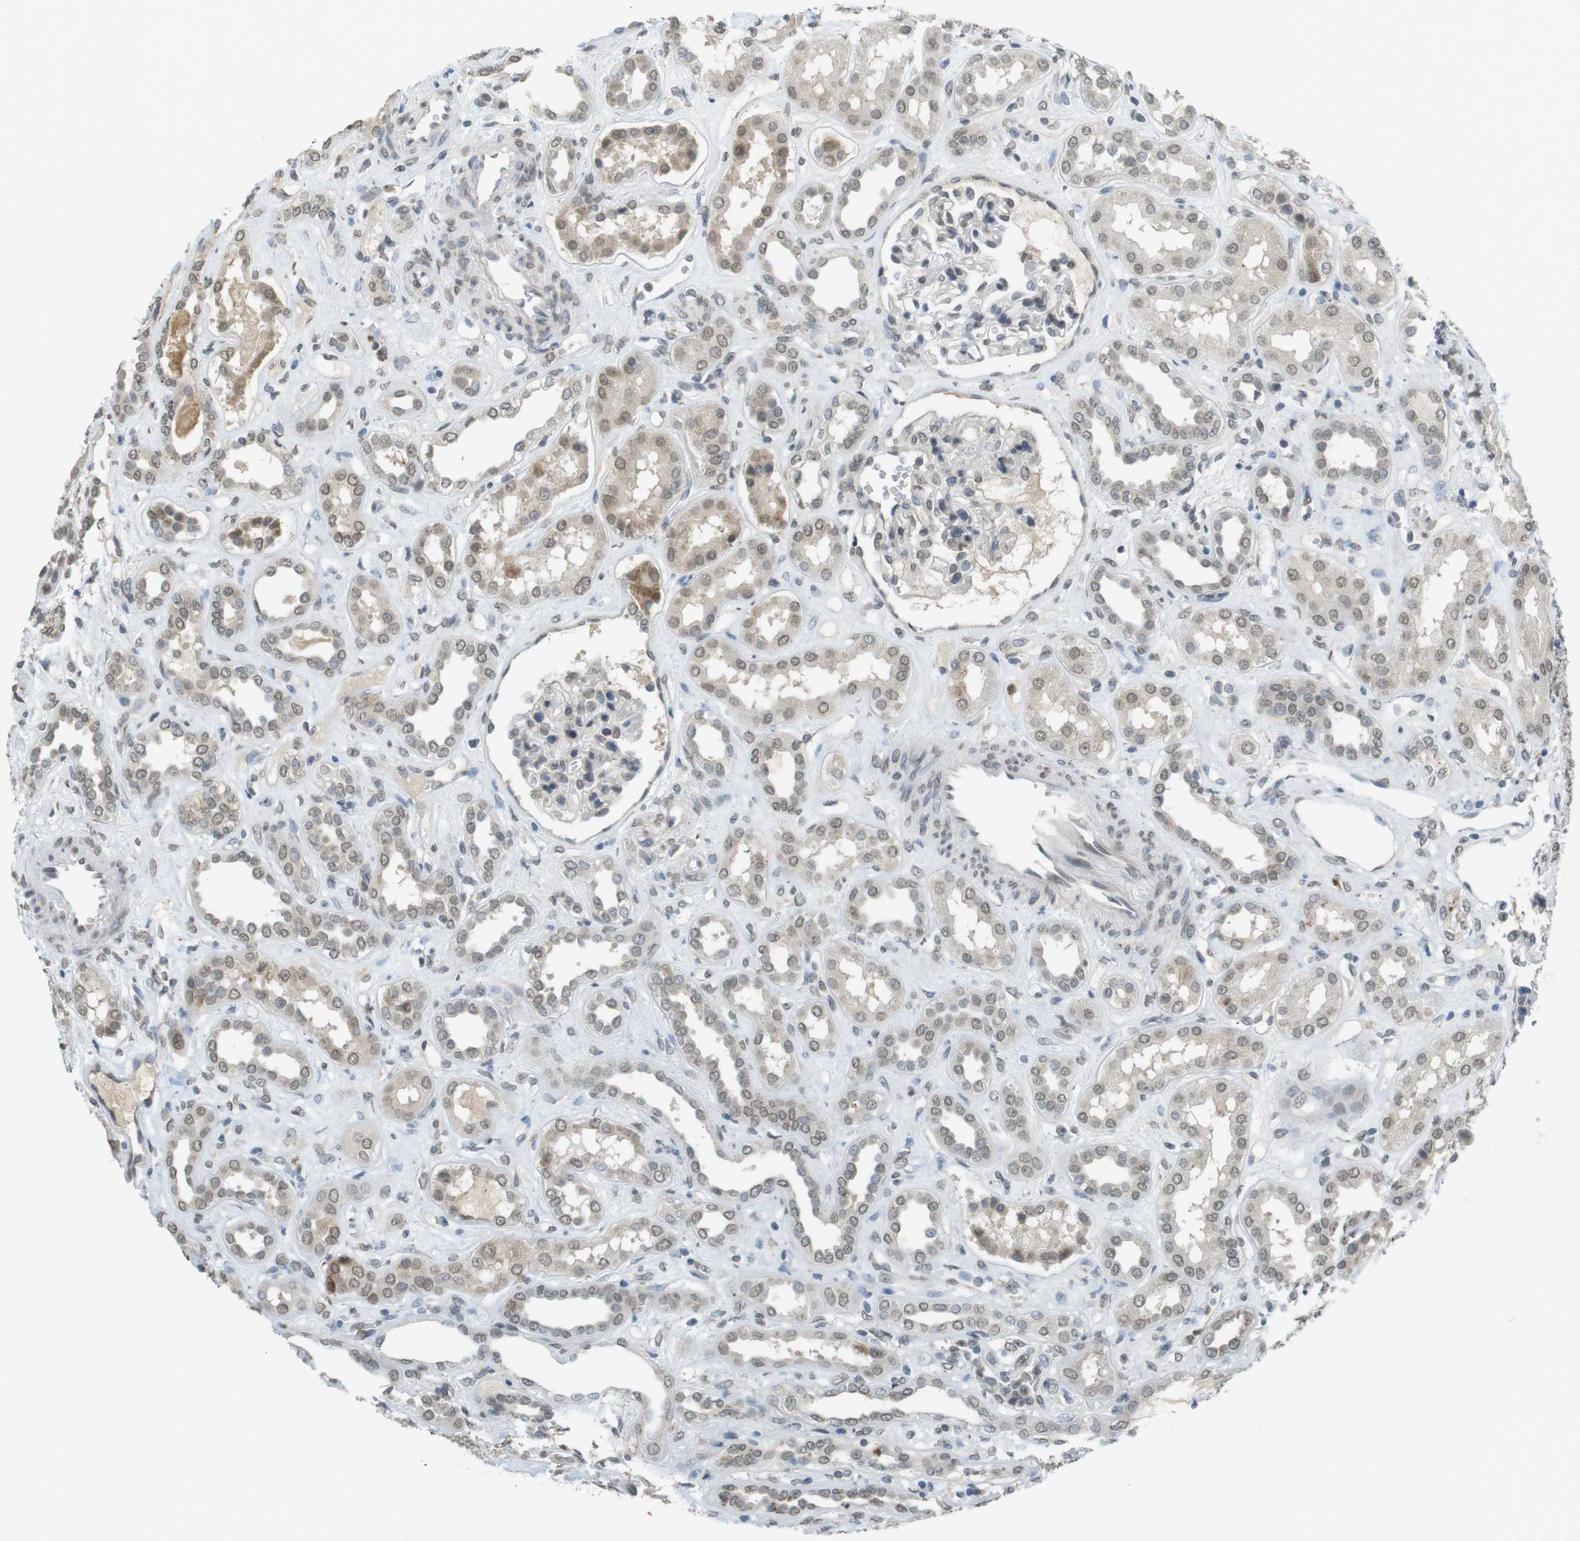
{"staining": {"intensity": "weak", "quantity": "<25%", "location": "nuclear"}, "tissue": "kidney", "cell_type": "Cells in glomeruli", "image_type": "normal", "snomed": [{"axis": "morphology", "description": "Normal tissue, NOS"}, {"axis": "topography", "description": "Kidney"}], "caption": "IHC photomicrograph of normal kidney: kidney stained with DAB (3,3'-diaminobenzidine) exhibits no significant protein expression in cells in glomeruli. The staining is performed using DAB (3,3'-diaminobenzidine) brown chromogen with nuclei counter-stained in using hematoxylin.", "gene": "FZD10", "patient": {"sex": "male", "age": 59}}